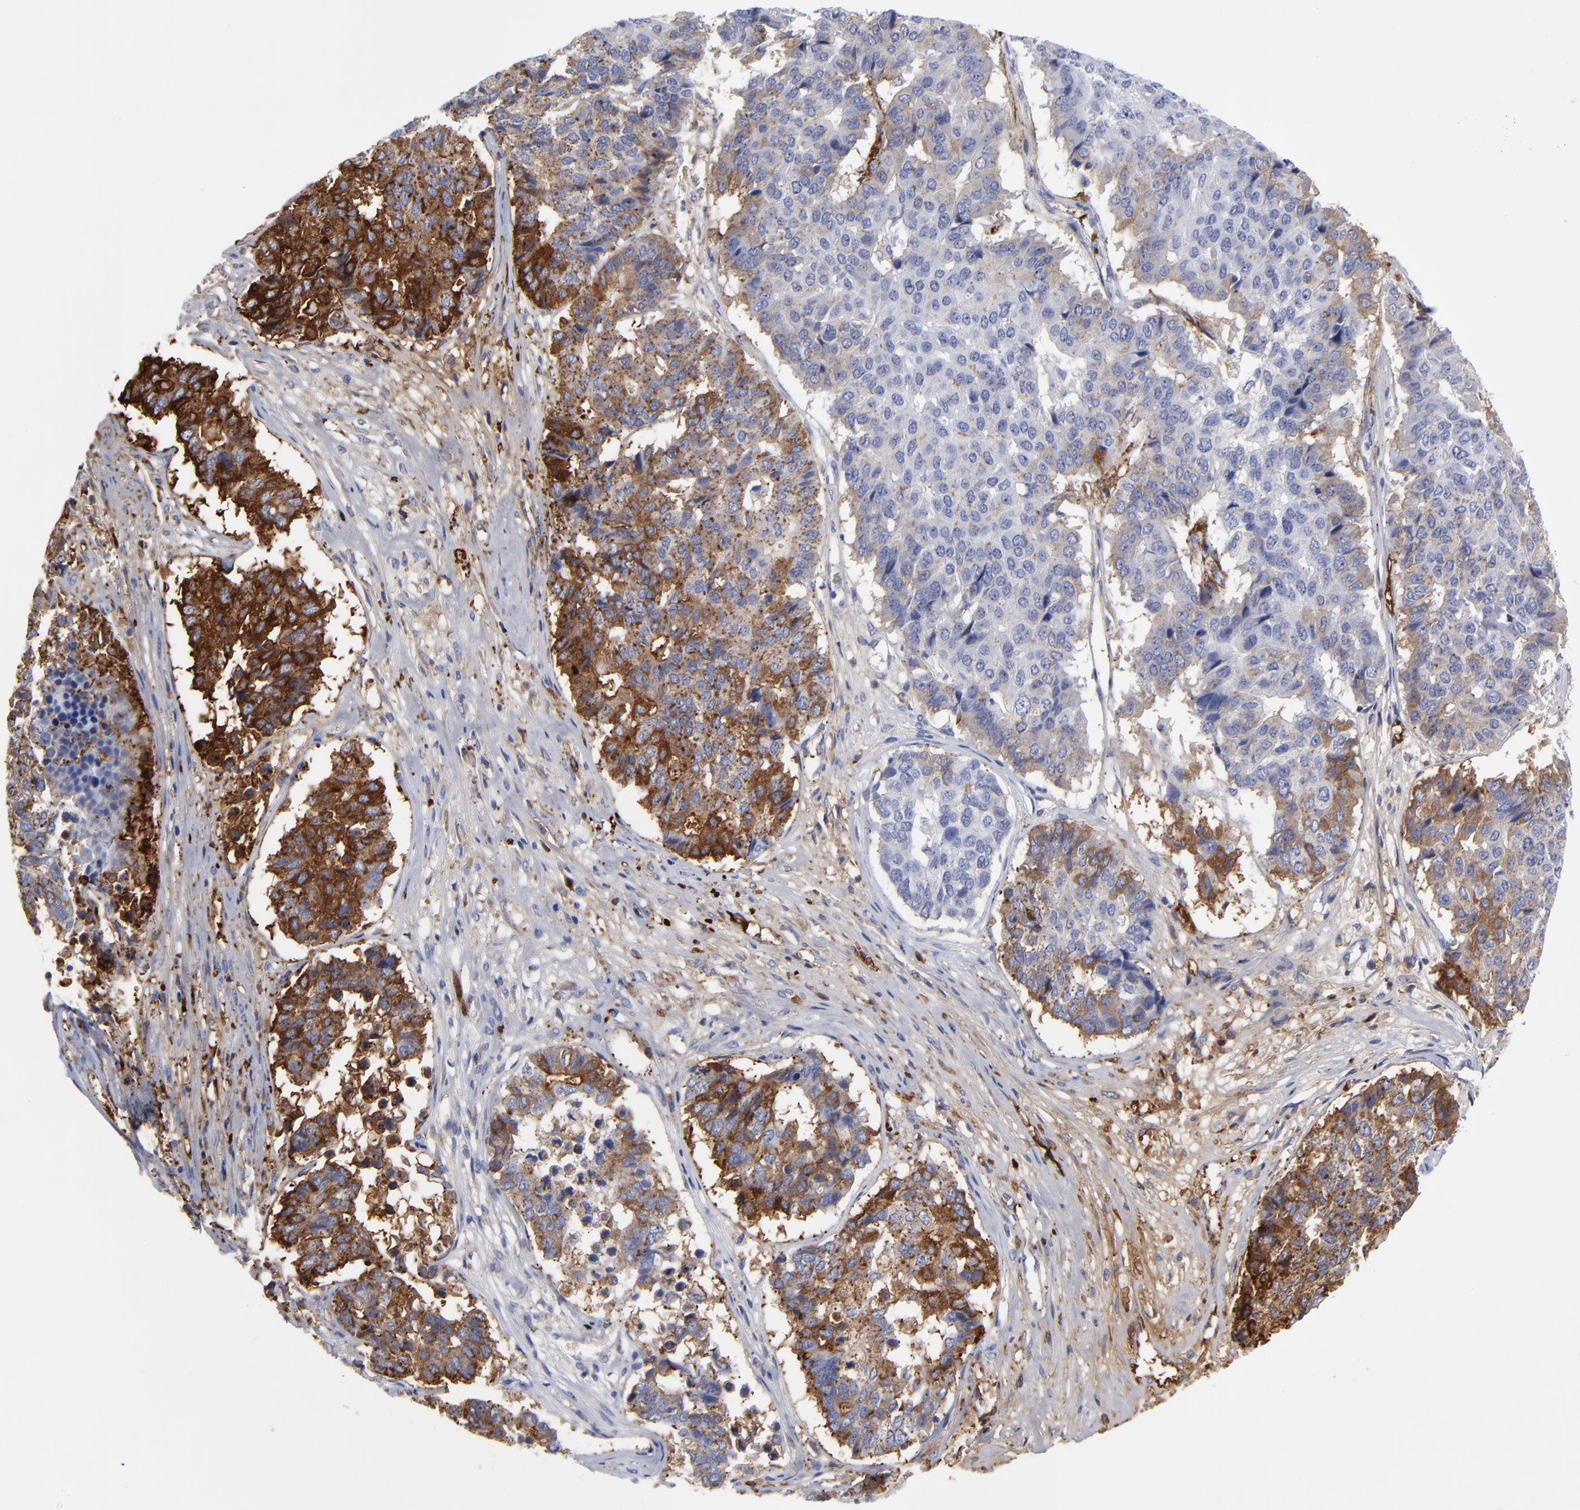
{"staining": {"intensity": "strong", "quantity": "25%-75%", "location": "cytoplasmic/membranous"}, "tissue": "pancreatic cancer", "cell_type": "Tumor cells", "image_type": "cancer", "snomed": [{"axis": "morphology", "description": "Adenocarcinoma, NOS"}, {"axis": "topography", "description": "Pancreas"}], "caption": "This image displays immunohistochemistry staining of human adenocarcinoma (pancreatic), with high strong cytoplasmic/membranous positivity in approximately 25%-75% of tumor cells.", "gene": "DCN", "patient": {"sex": "male", "age": 50}}